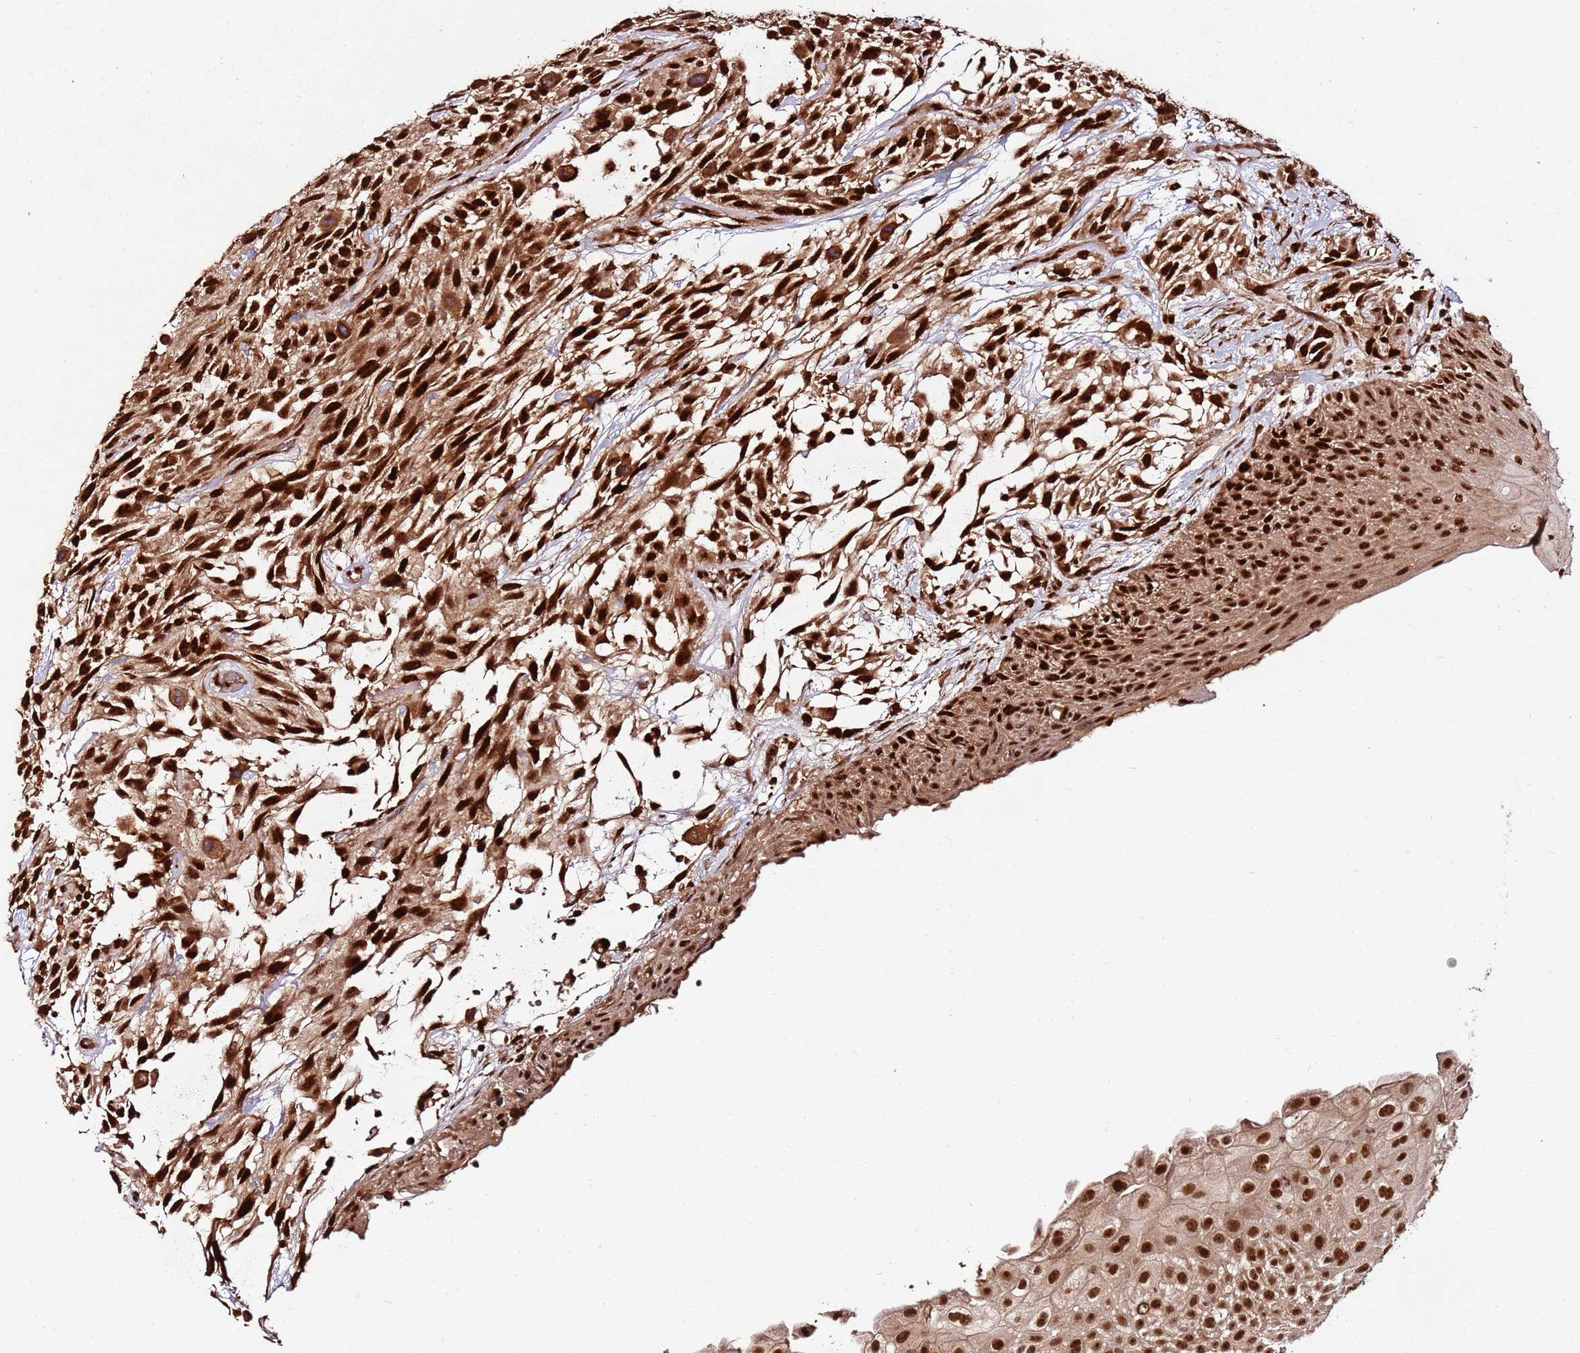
{"staining": {"intensity": "strong", "quantity": ">75%", "location": "nuclear"}, "tissue": "urothelial cancer", "cell_type": "Tumor cells", "image_type": "cancer", "snomed": [{"axis": "morphology", "description": "Urothelial carcinoma, High grade"}, {"axis": "topography", "description": "Urinary bladder"}], "caption": "Protein expression analysis of human urothelial cancer reveals strong nuclear positivity in approximately >75% of tumor cells.", "gene": "XRN2", "patient": {"sex": "female", "age": 70}}